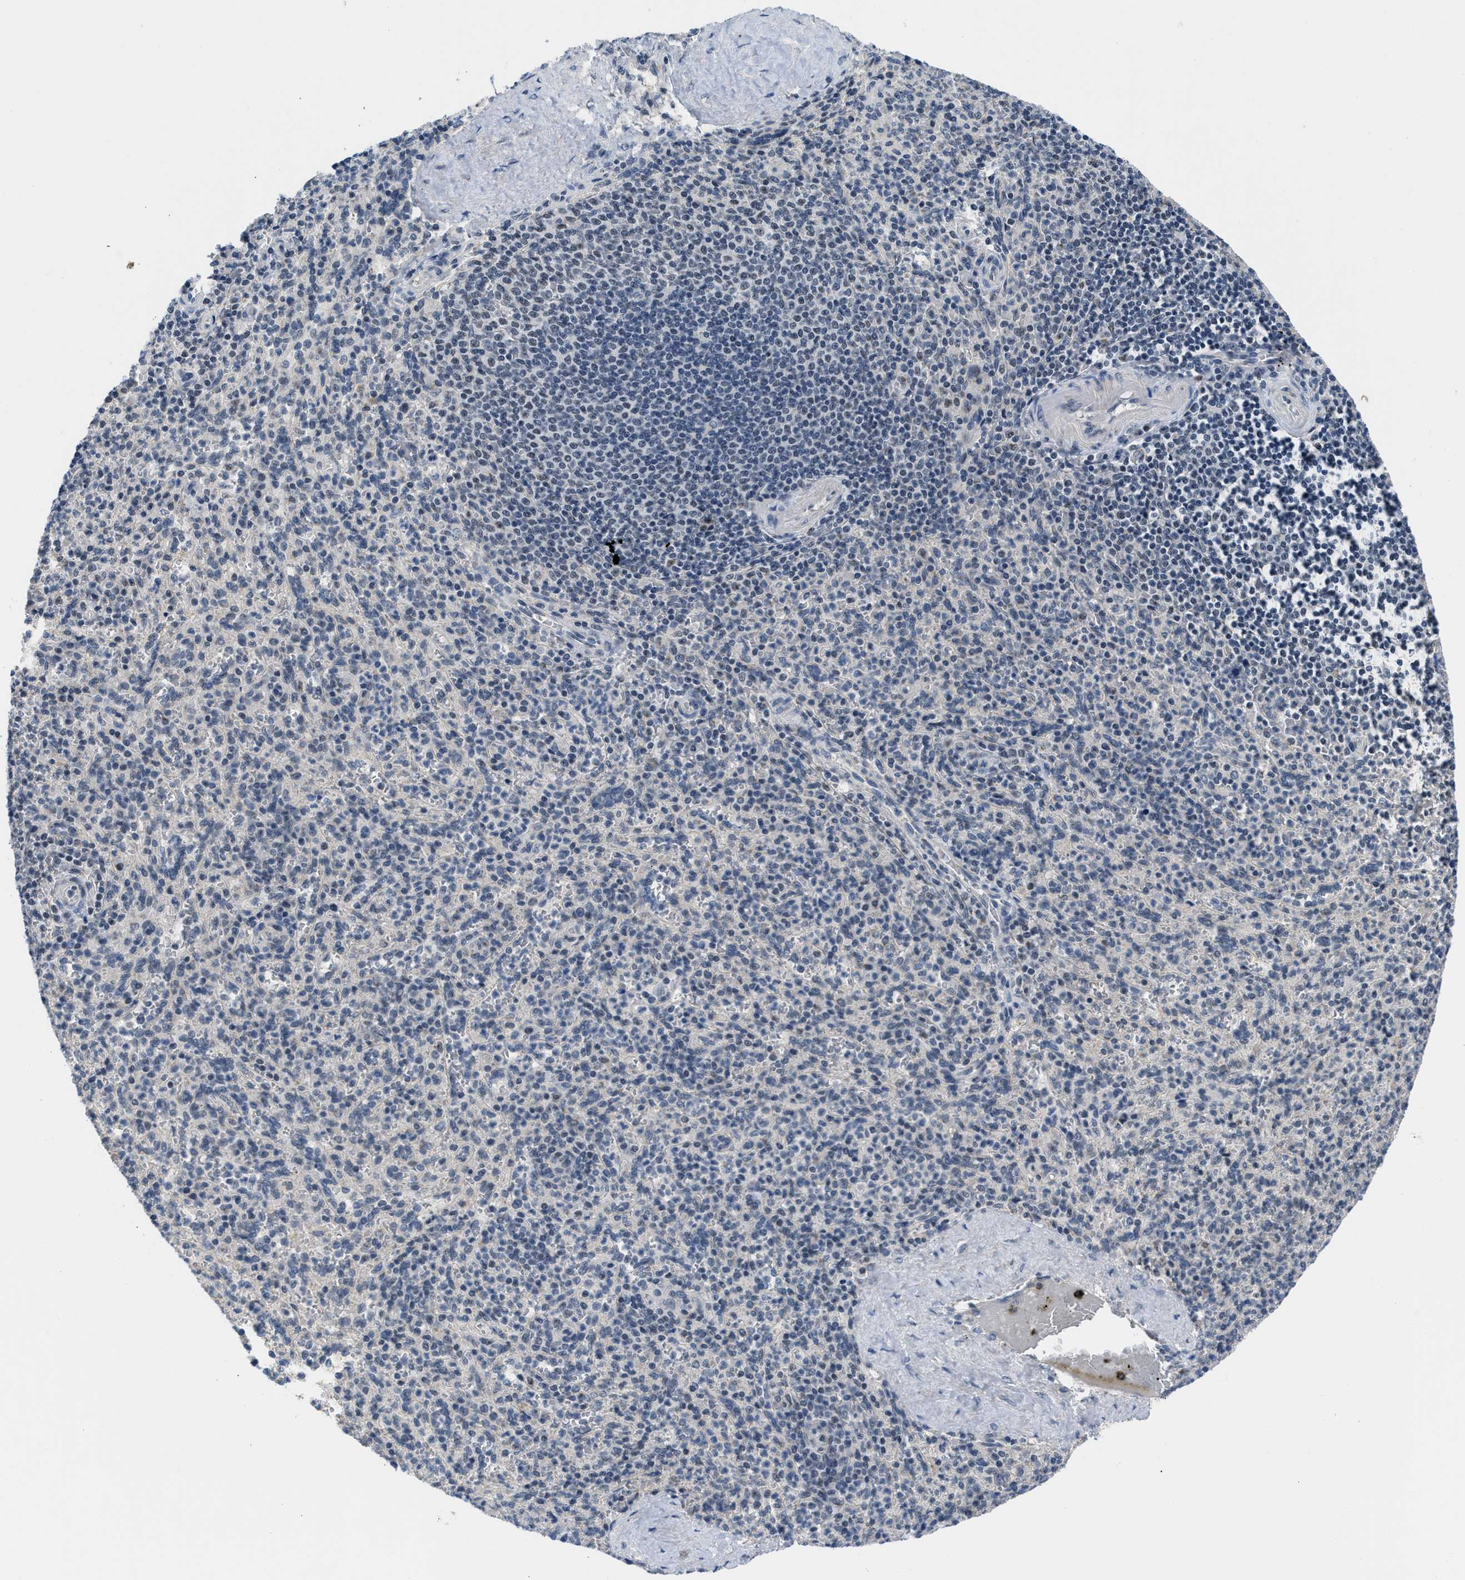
{"staining": {"intensity": "moderate", "quantity": "<25%", "location": "nuclear"}, "tissue": "spleen", "cell_type": "Cells in red pulp", "image_type": "normal", "snomed": [{"axis": "morphology", "description": "Normal tissue, NOS"}, {"axis": "topography", "description": "Spleen"}], "caption": "Cells in red pulp exhibit low levels of moderate nuclear staining in about <25% of cells in benign human spleen.", "gene": "TERF2IP", "patient": {"sex": "male", "age": 36}}